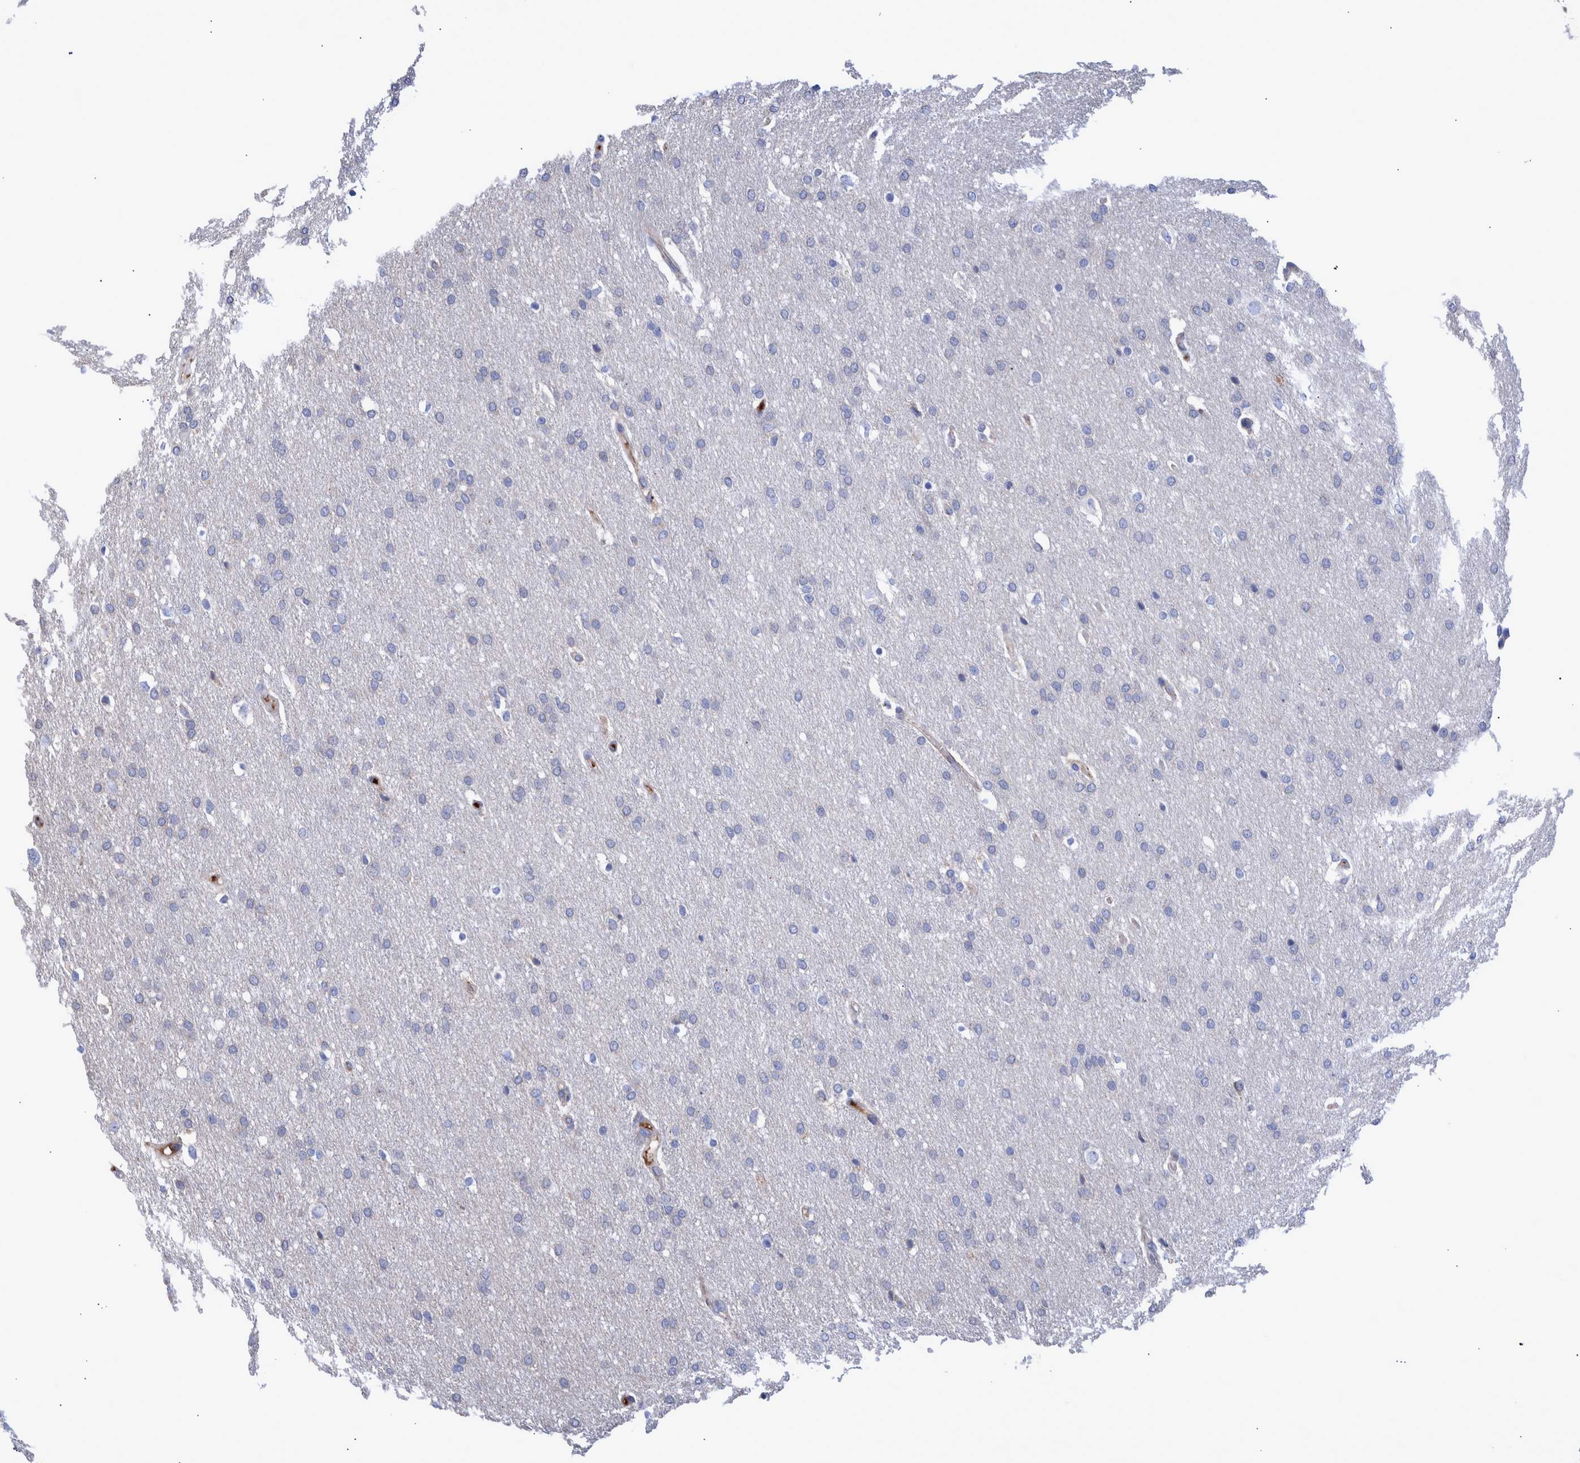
{"staining": {"intensity": "negative", "quantity": "none", "location": "none"}, "tissue": "glioma", "cell_type": "Tumor cells", "image_type": "cancer", "snomed": [{"axis": "morphology", "description": "Glioma, malignant, Low grade"}, {"axis": "topography", "description": "Brain"}], "caption": "There is no significant expression in tumor cells of glioma. (DAB immunohistochemistry, high magnification).", "gene": "DLL4", "patient": {"sex": "female", "age": 37}}